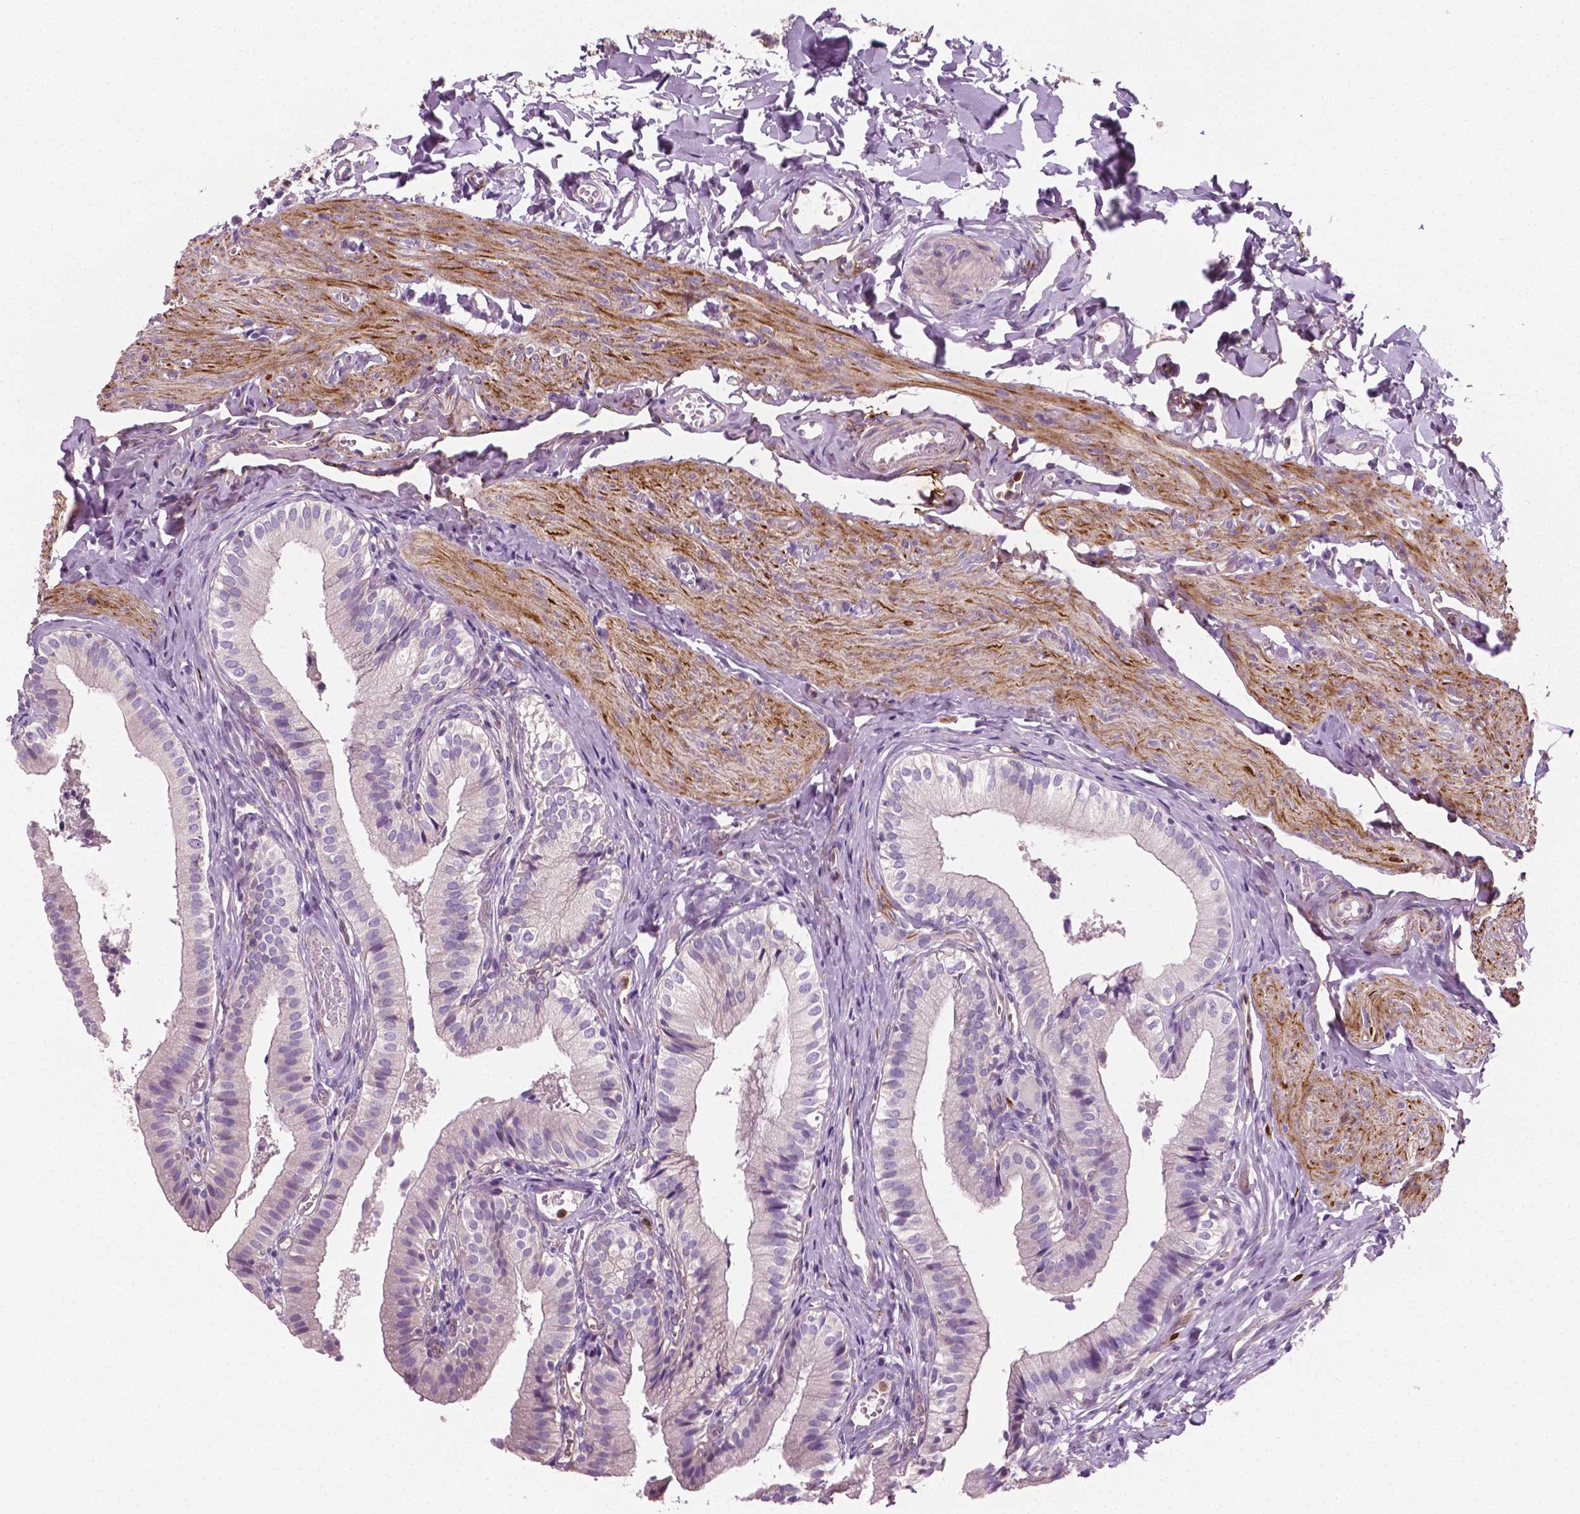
{"staining": {"intensity": "negative", "quantity": "none", "location": "none"}, "tissue": "gallbladder", "cell_type": "Glandular cells", "image_type": "normal", "snomed": [{"axis": "morphology", "description": "Normal tissue, NOS"}, {"axis": "topography", "description": "Gallbladder"}], "caption": "This histopathology image is of normal gallbladder stained with immunohistochemistry (IHC) to label a protein in brown with the nuclei are counter-stained blue. There is no expression in glandular cells.", "gene": "PTX3", "patient": {"sex": "female", "age": 47}}